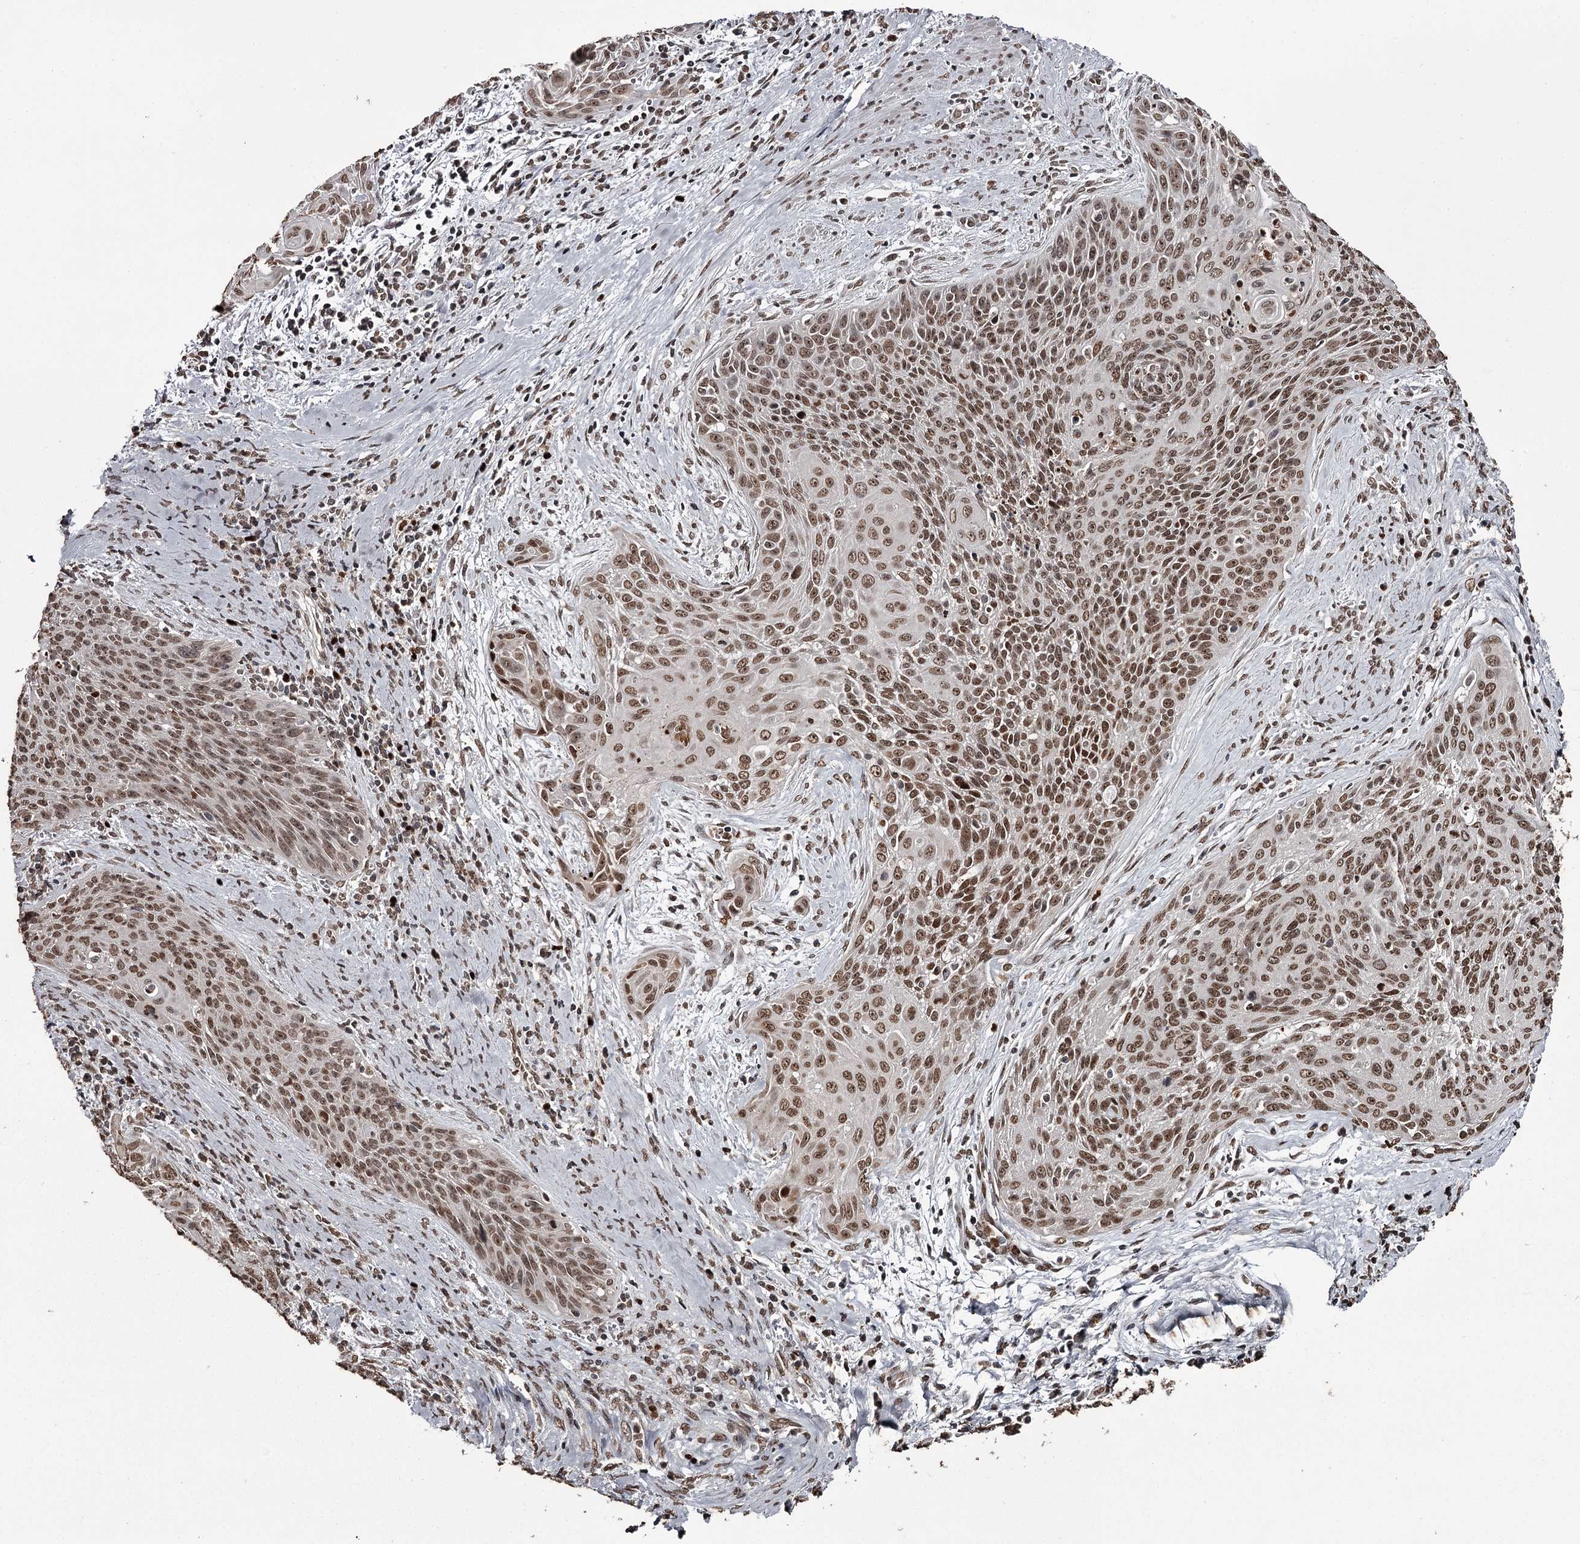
{"staining": {"intensity": "moderate", "quantity": ">75%", "location": "nuclear"}, "tissue": "cervical cancer", "cell_type": "Tumor cells", "image_type": "cancer", "snomed": [{"axis": "morphology", "description": "Squamous cell carcinoma, NOS"}, {"axis": "topography", "description": "Cervix"}], "caption": "Protein staining of cervical squamous cell carcinoma tissue exhibits moderate nuclear staining in about >75% of tumor cells.", "gene": "THYN1", "patient": {"sex": "female", "age": 55}}